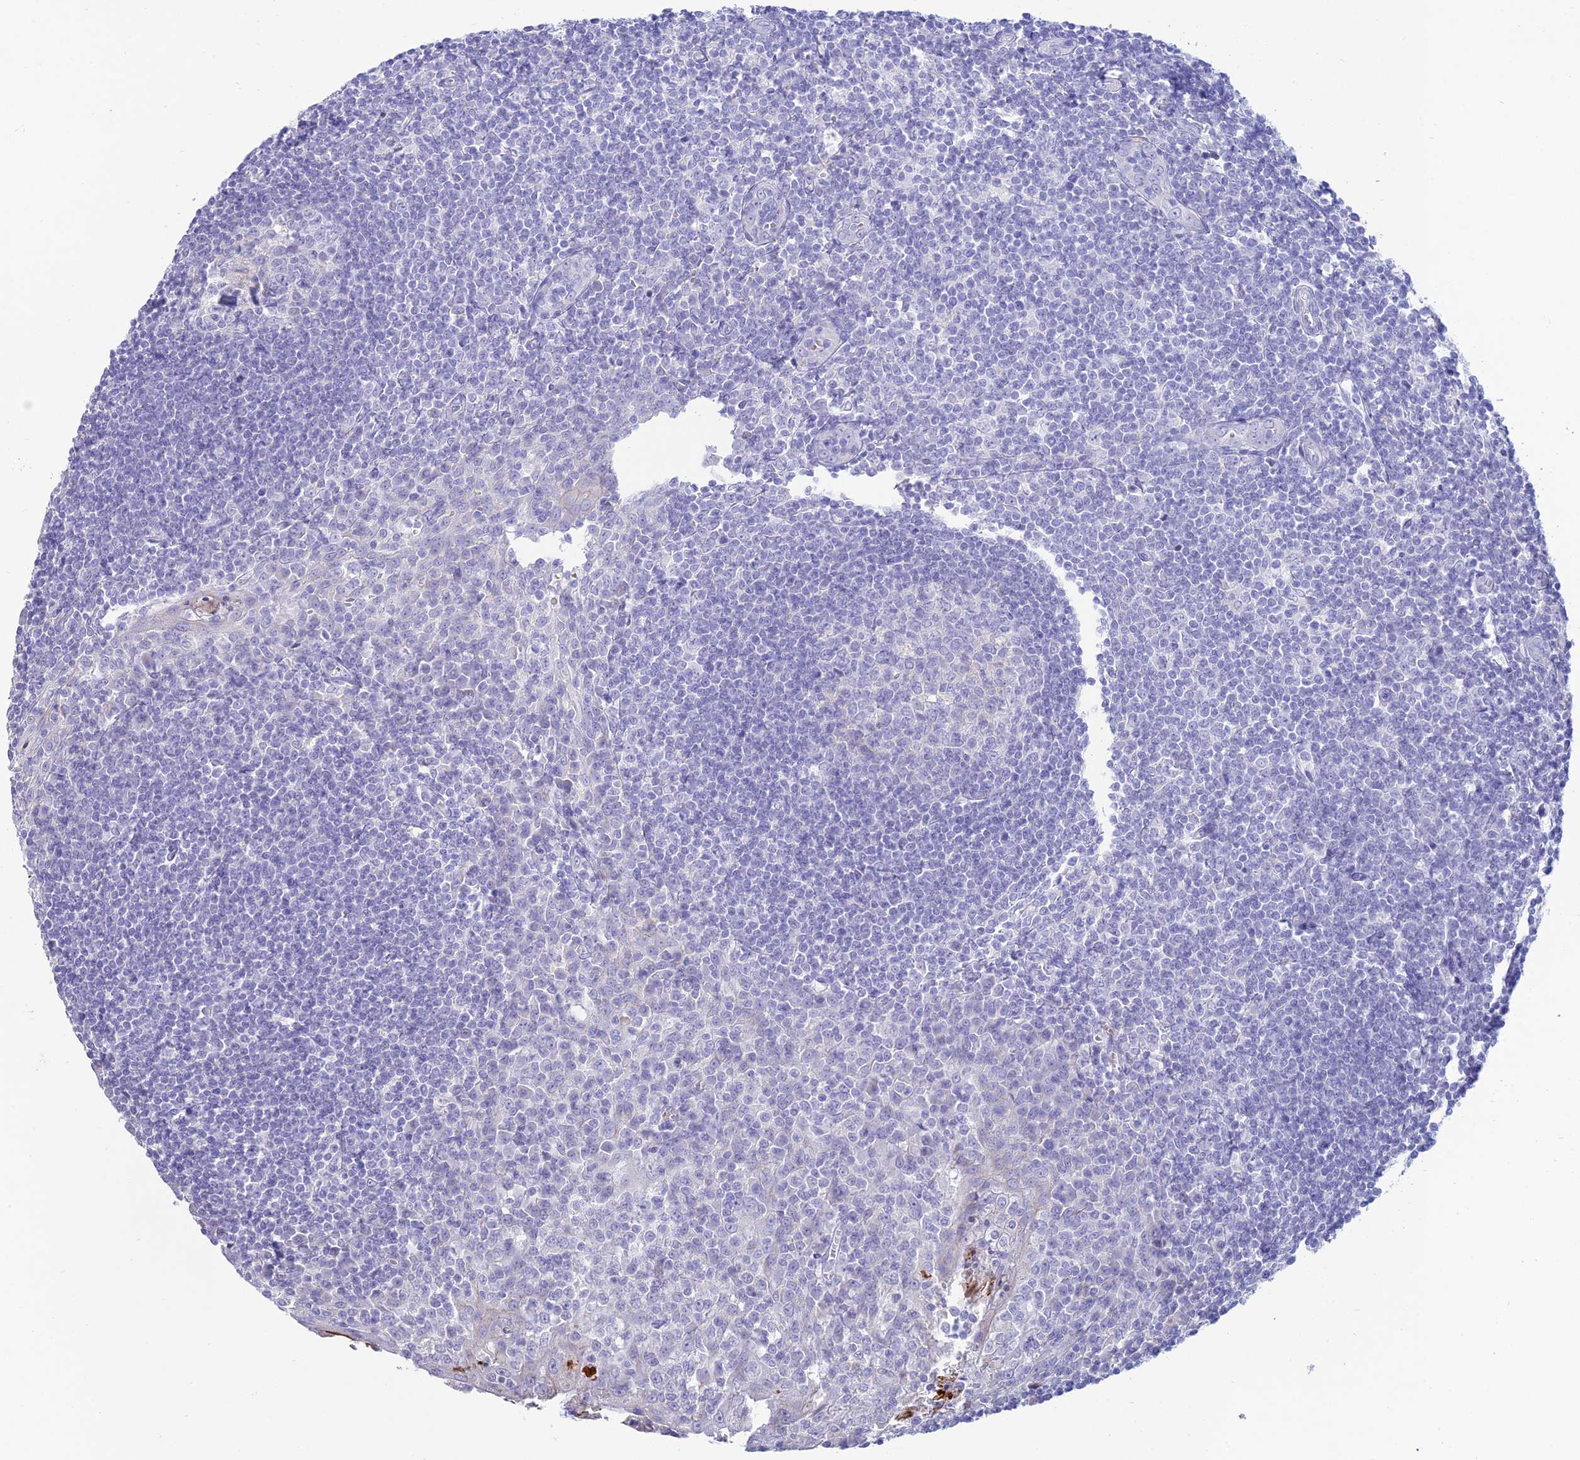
{"staining": {"intensity": "negative", "quantity": "none", "location": "none"}, "tissue": "tonsil", "cell_type": "Germinal center cells", "image_type": "normal", "snomed": [{"axis": "morphology", "description": "Normal tissue, NOS"}, {"axis": "topography", "description": "Tonsil"}], "caption": "DAB (3,3'-diaminobenzidine) immunohistochemical staining of benign human tonsil reveals no significant positivity in germinal center cells. (DAB (3,3'-diaminobenzidine) IHC with hematoxylin counter stain).", "gene": "MAL2", "patient": {"sex": "male", "age": 27}}